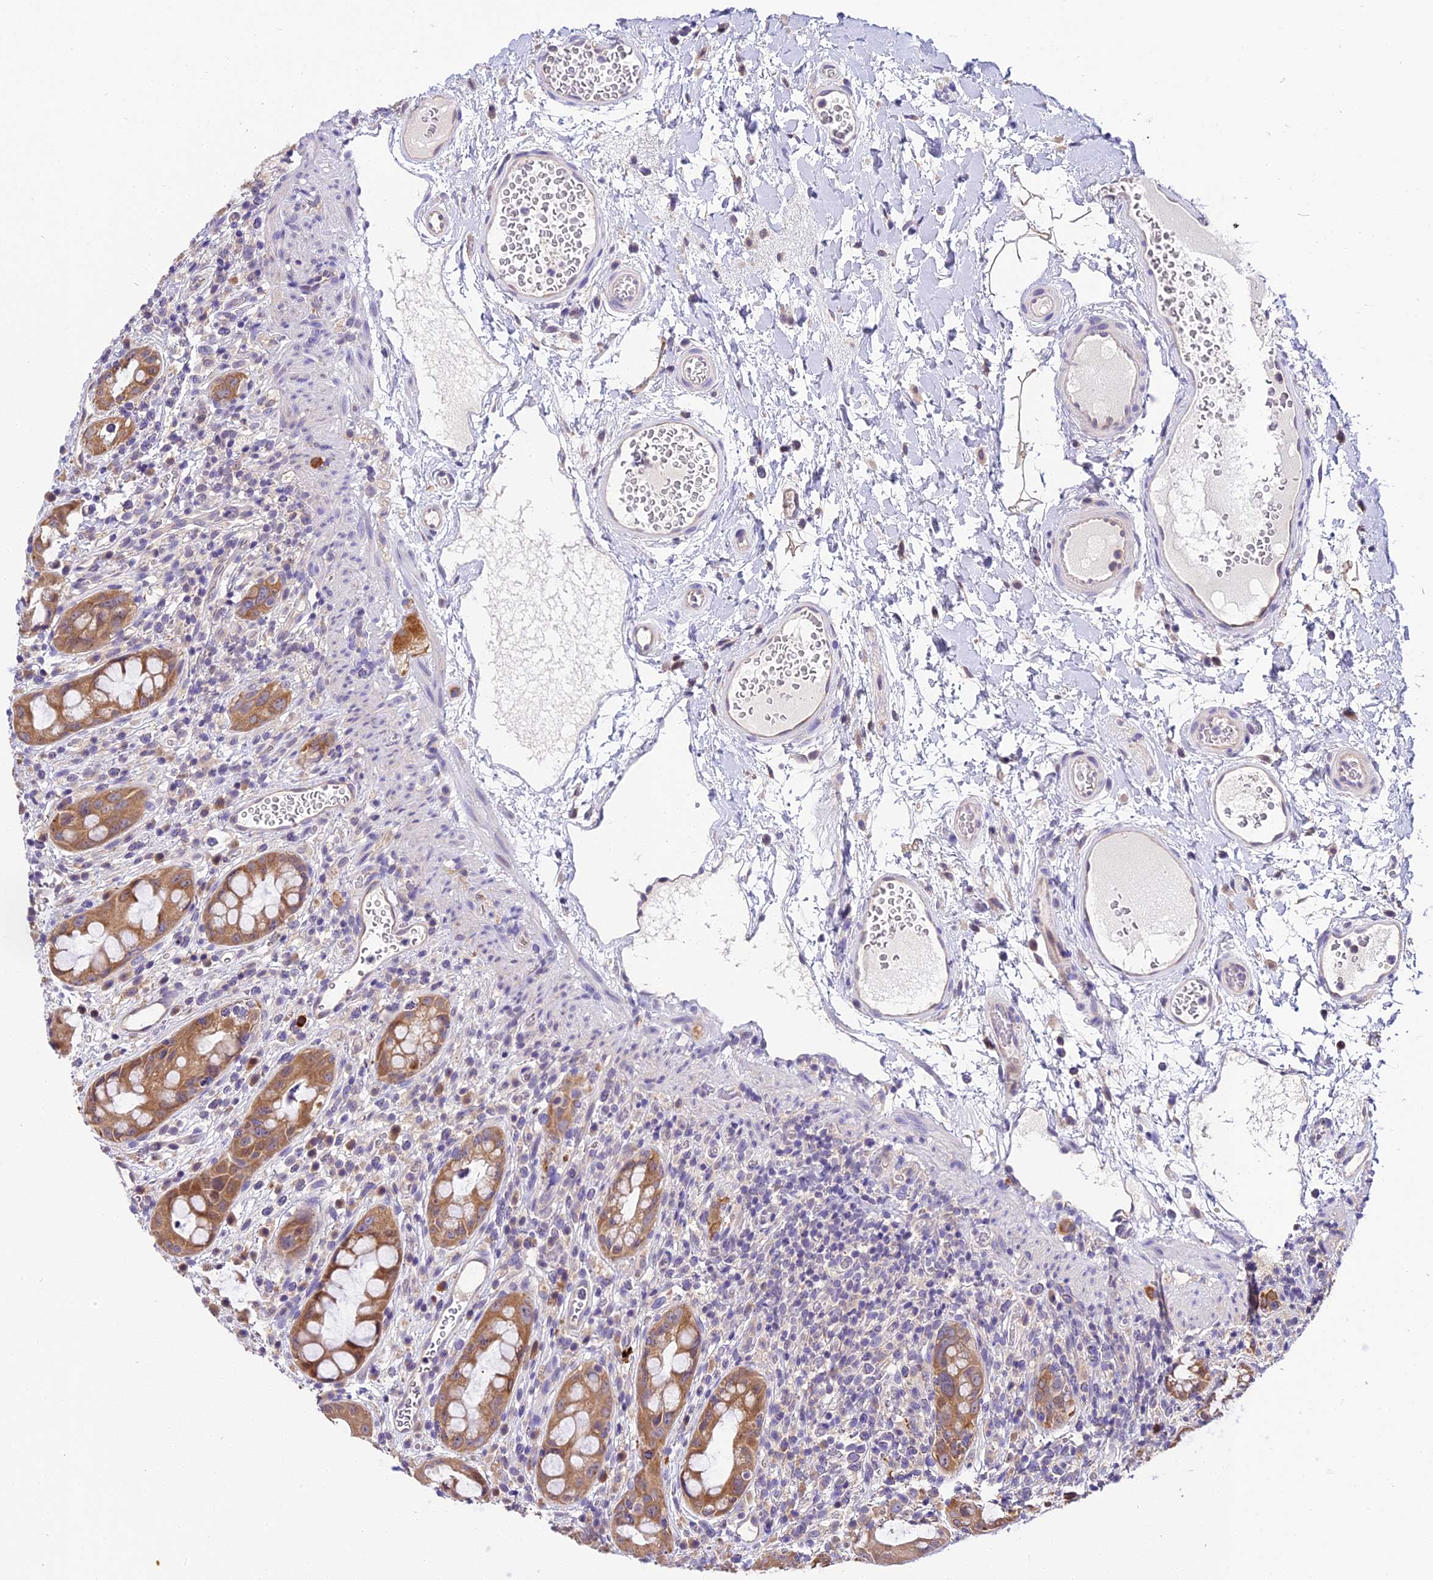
{"staining": {"intensity": "moderate", "quantity": "25%-75%", "location": "cytoplasmic/membranous,nuclear"}, "tissue": "rectum", "cell_type": "Glandular cells", "image_type": "normal", "snomed": [{"axis": "morphology", "description": "Normal tissue, NOS"}, {"axis": "topography", "description": "Rectum"}], "caption": "Immunohistochemical staining of benign human rectum reveals medium levels of moderate cytoplasmic/membranous,nuclear positivity in about 25%-75% of glandular cells. Ihc stains the protein of interest in brown and the nuclei are stained blue.", "gene": "BSCL2", "patient": {"sex": "female", "age": 57}}